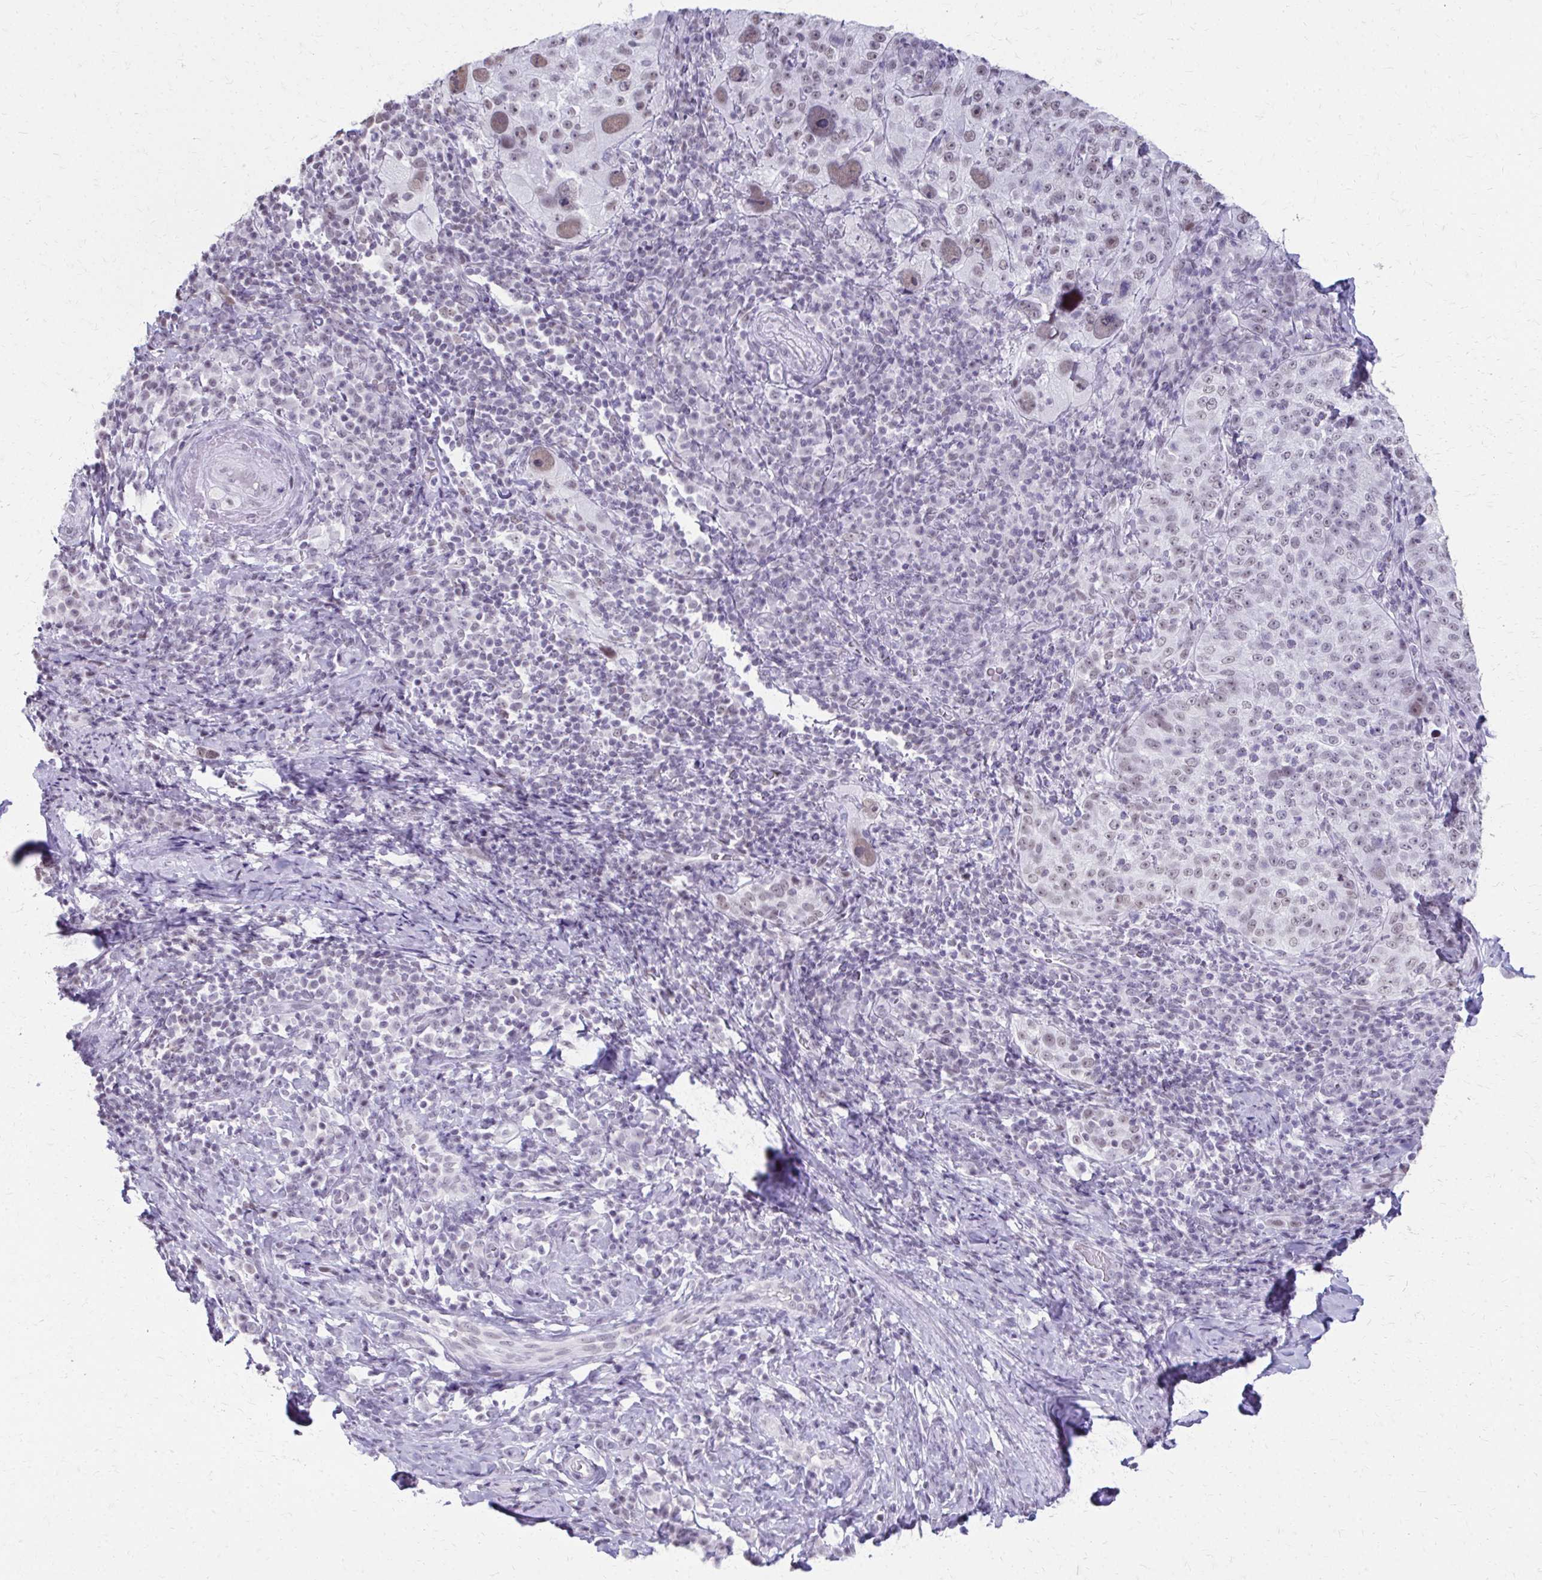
{"staining": {"intensity": "weak", "quantity": "<25%", "location": "nuclear"}, "tissue": "cervical cancer", "cell_type": "Tumor cells", "image_type": "cancer", "snomed": [{"axis": "morphology", "description": "Squamous cell carcinoma, NOS"}, {"axis": "topography", "description": "Cervix"}], "caption": "Human squamous cell carcinoma (cervical) stained for a protein using immunohistochemistry exhibits no staining in tumor cells.", "gene": "SS18", "patient": {"sex": "female", "age": 75}}